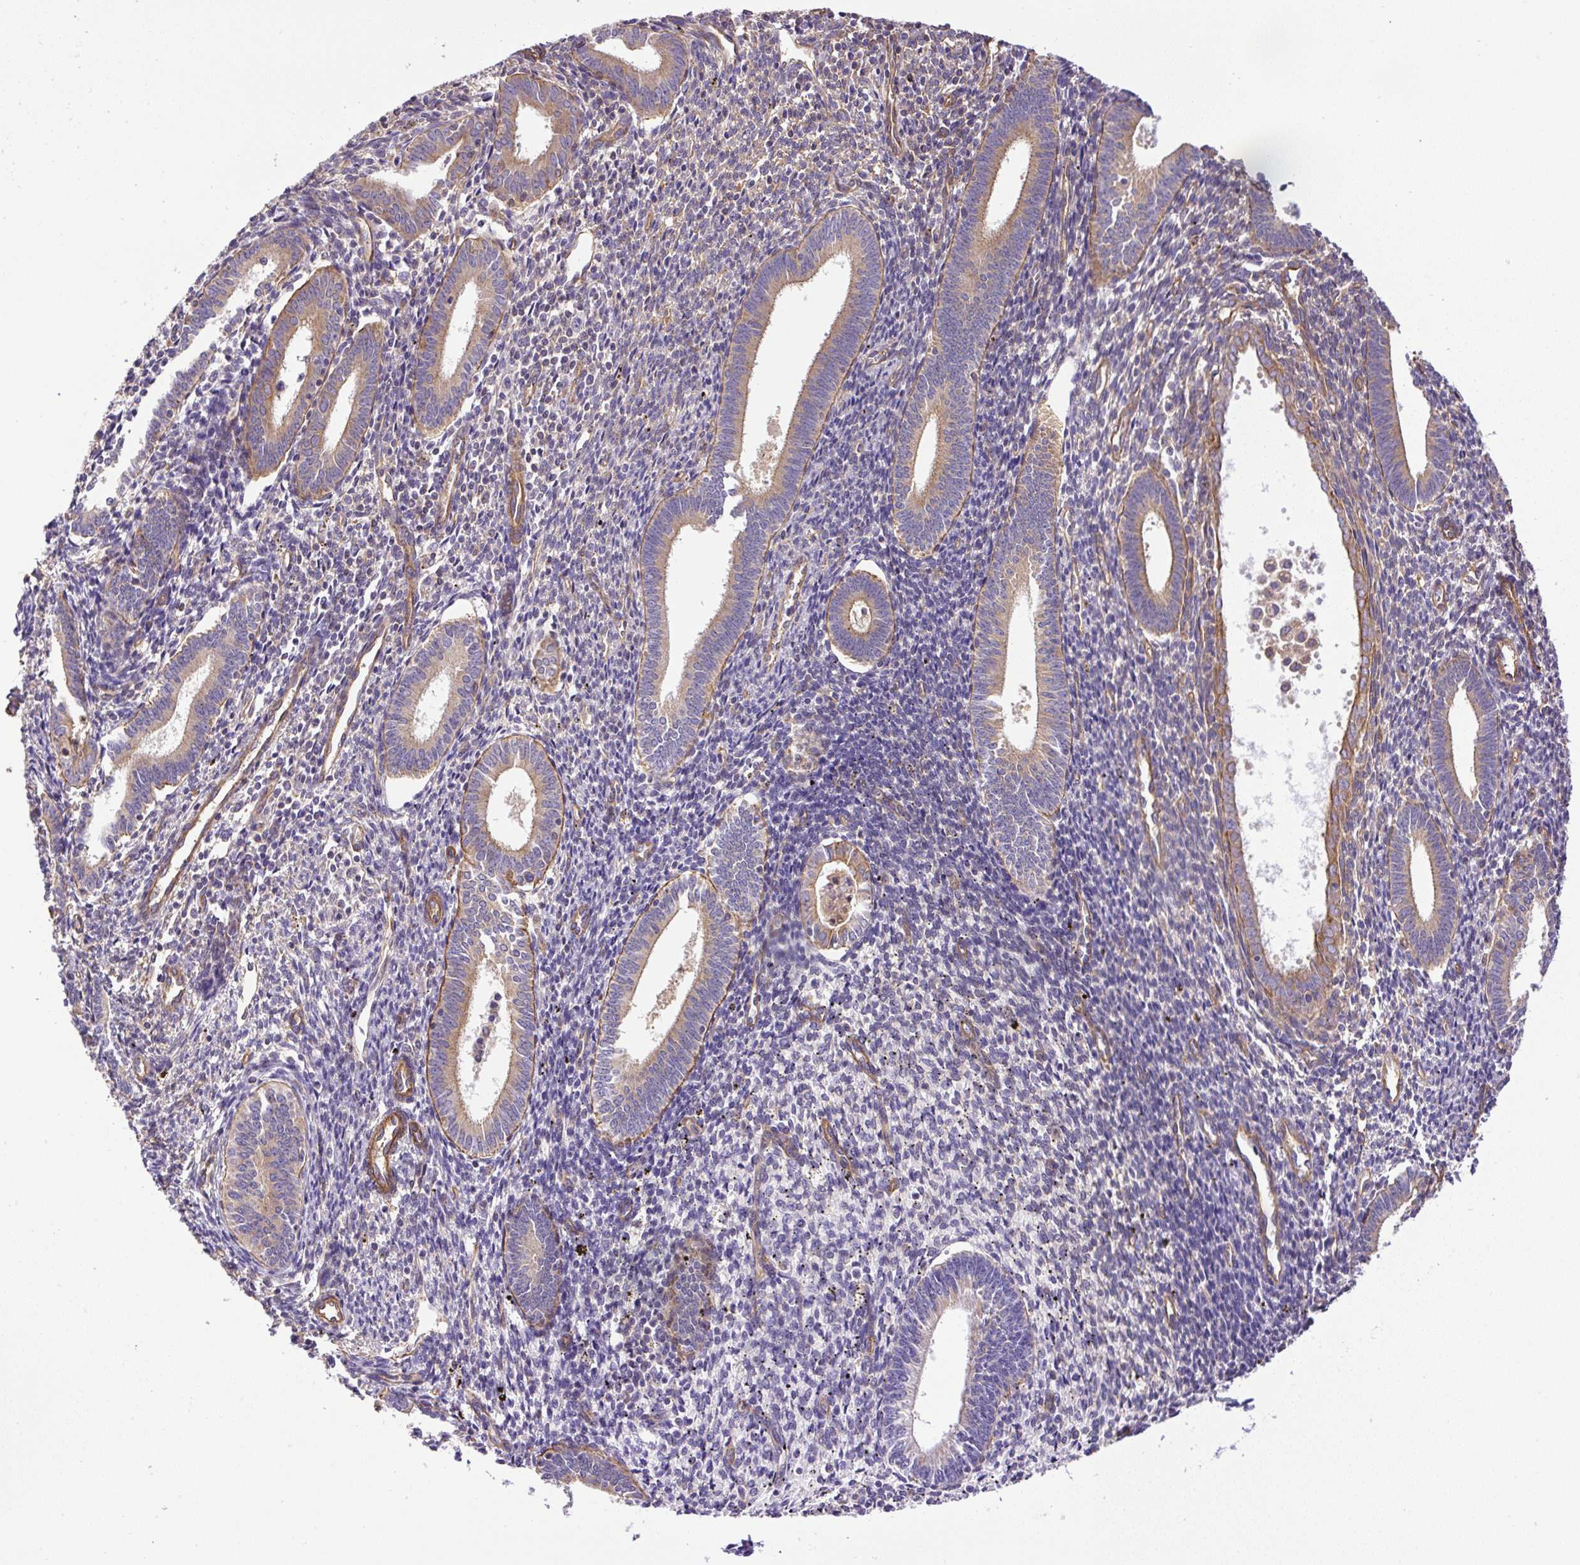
{"staining": {"intensity": "moderate", "quantity": "25%-75%", "location": "cytoplasmic/membranous"}, "tissue": "endometrium", "cell_type": "Cells in endometrial stroma", "image_type": "normal", "snomed": [{"axis": "morphology", "description": "Normal tissue, NOS"}, {"axis": "topography", "description": "Endometrium"}], "caption": "Brown immunohistochemical staining in unremarkable endometrium reveals moderate cytoplasmic/membranous staining in about 25%-75% of cells in endometrial stroma.", "gene": "DCTN1", "patient": {"sex": "female", "age": 41}}